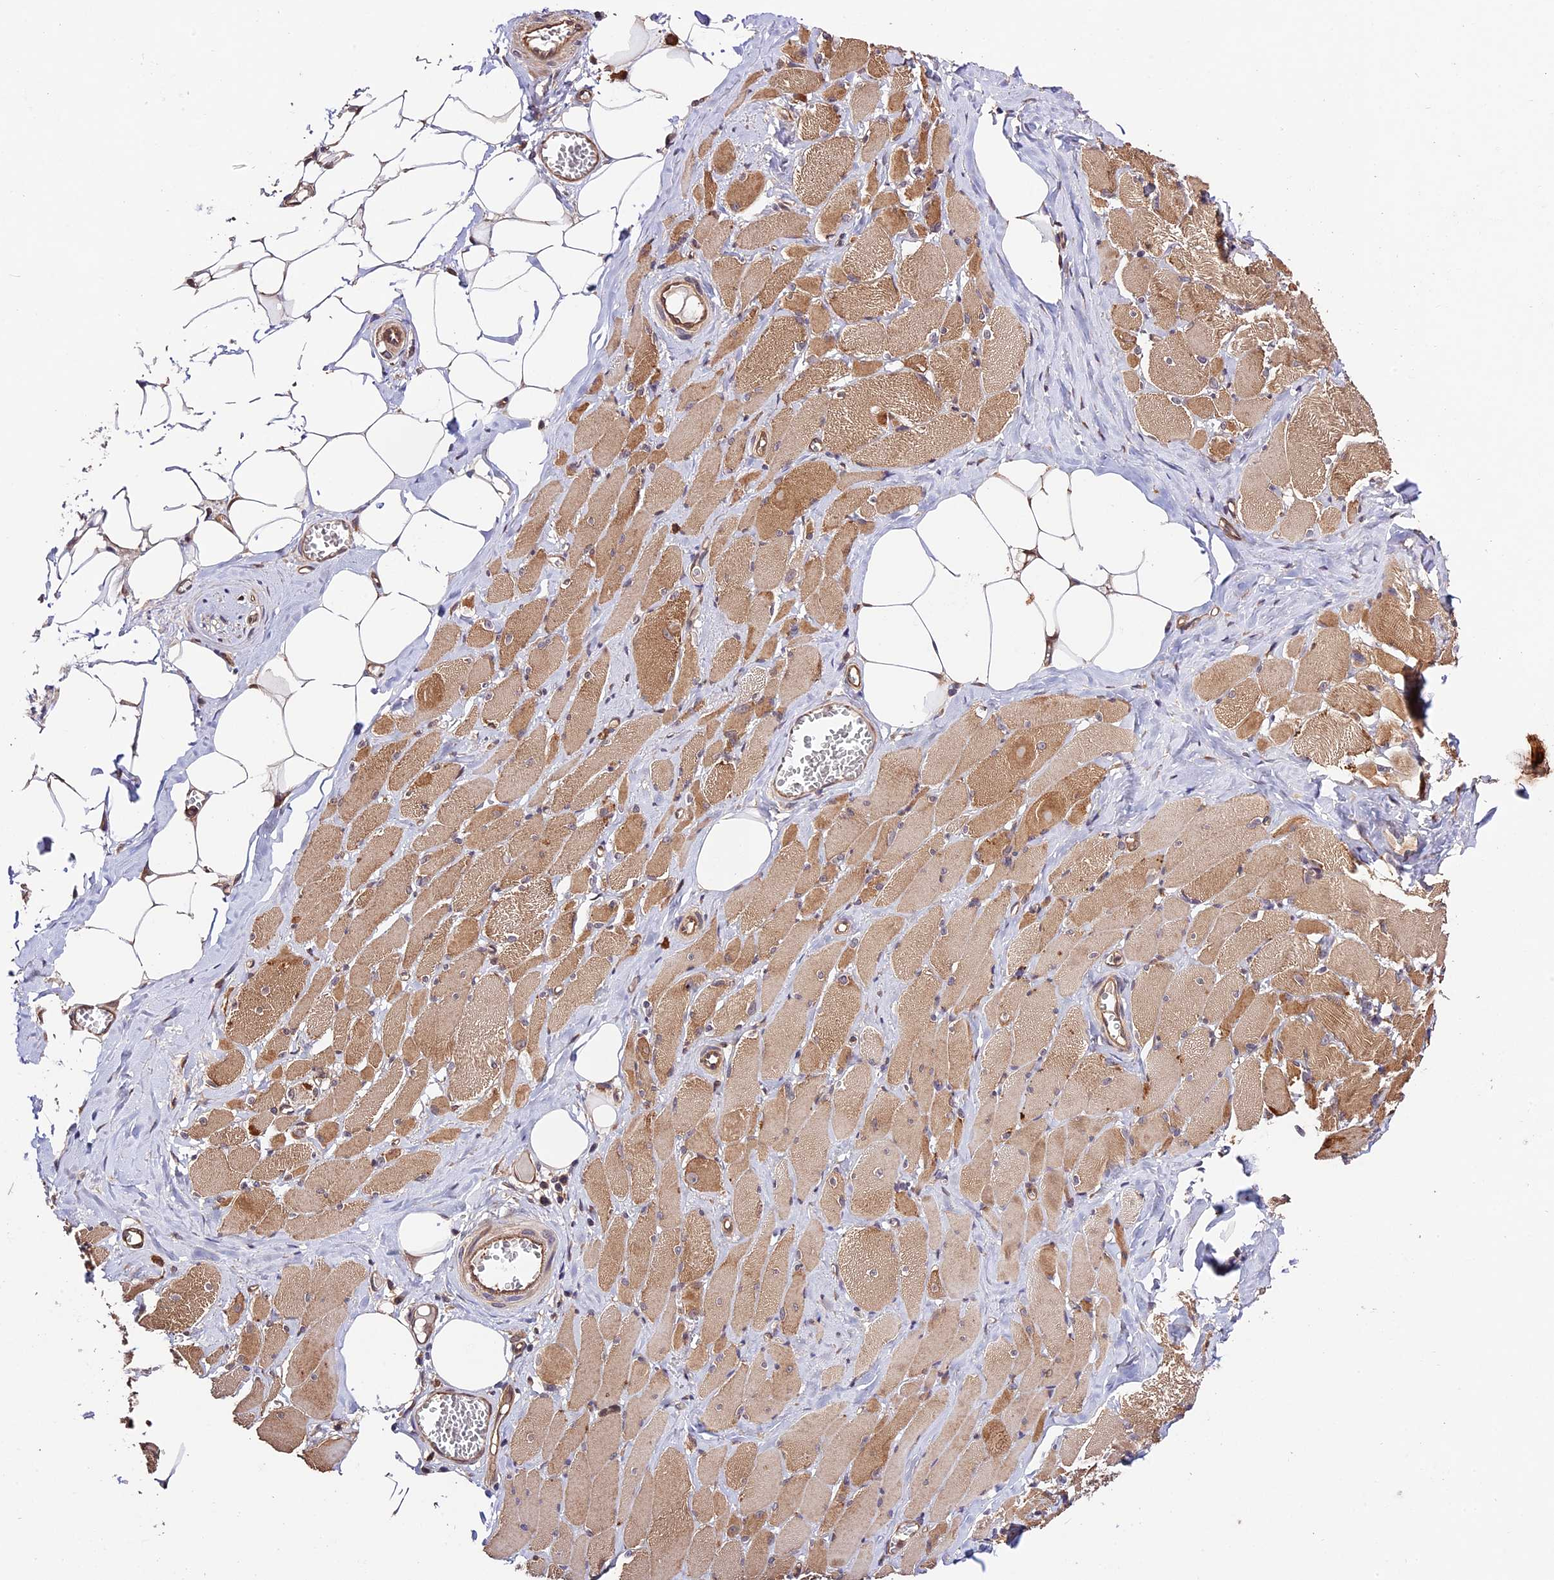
{"staining": {"intensity": "moderate", "quantity": ">75%", "location": "cytoplasmic/membranous"}, "tissue": "skeletal muscle", "cell_type": "Myocytes", "image_type": "normal", "snomed": [{"axis": "morphology", "description": "Normal tissue, NOS"}, {"axis": "morphology", "description": "Basal cell carcinoma"}, {"axis": "topography", "description": "Skeletal muscle"}], "caption": "Skeletal muscle was stained to show a protein in brown. There is medium levels of moderate cytoplasmic/membranous expression in about >75% of myocytes. The protein of interest is stained brown, and the nuclei are stained in blue (DAB IHC with brightfield microscopy, high magnification).", "gene": "CES3", "patient": {"sex": "female", "age": 64}}